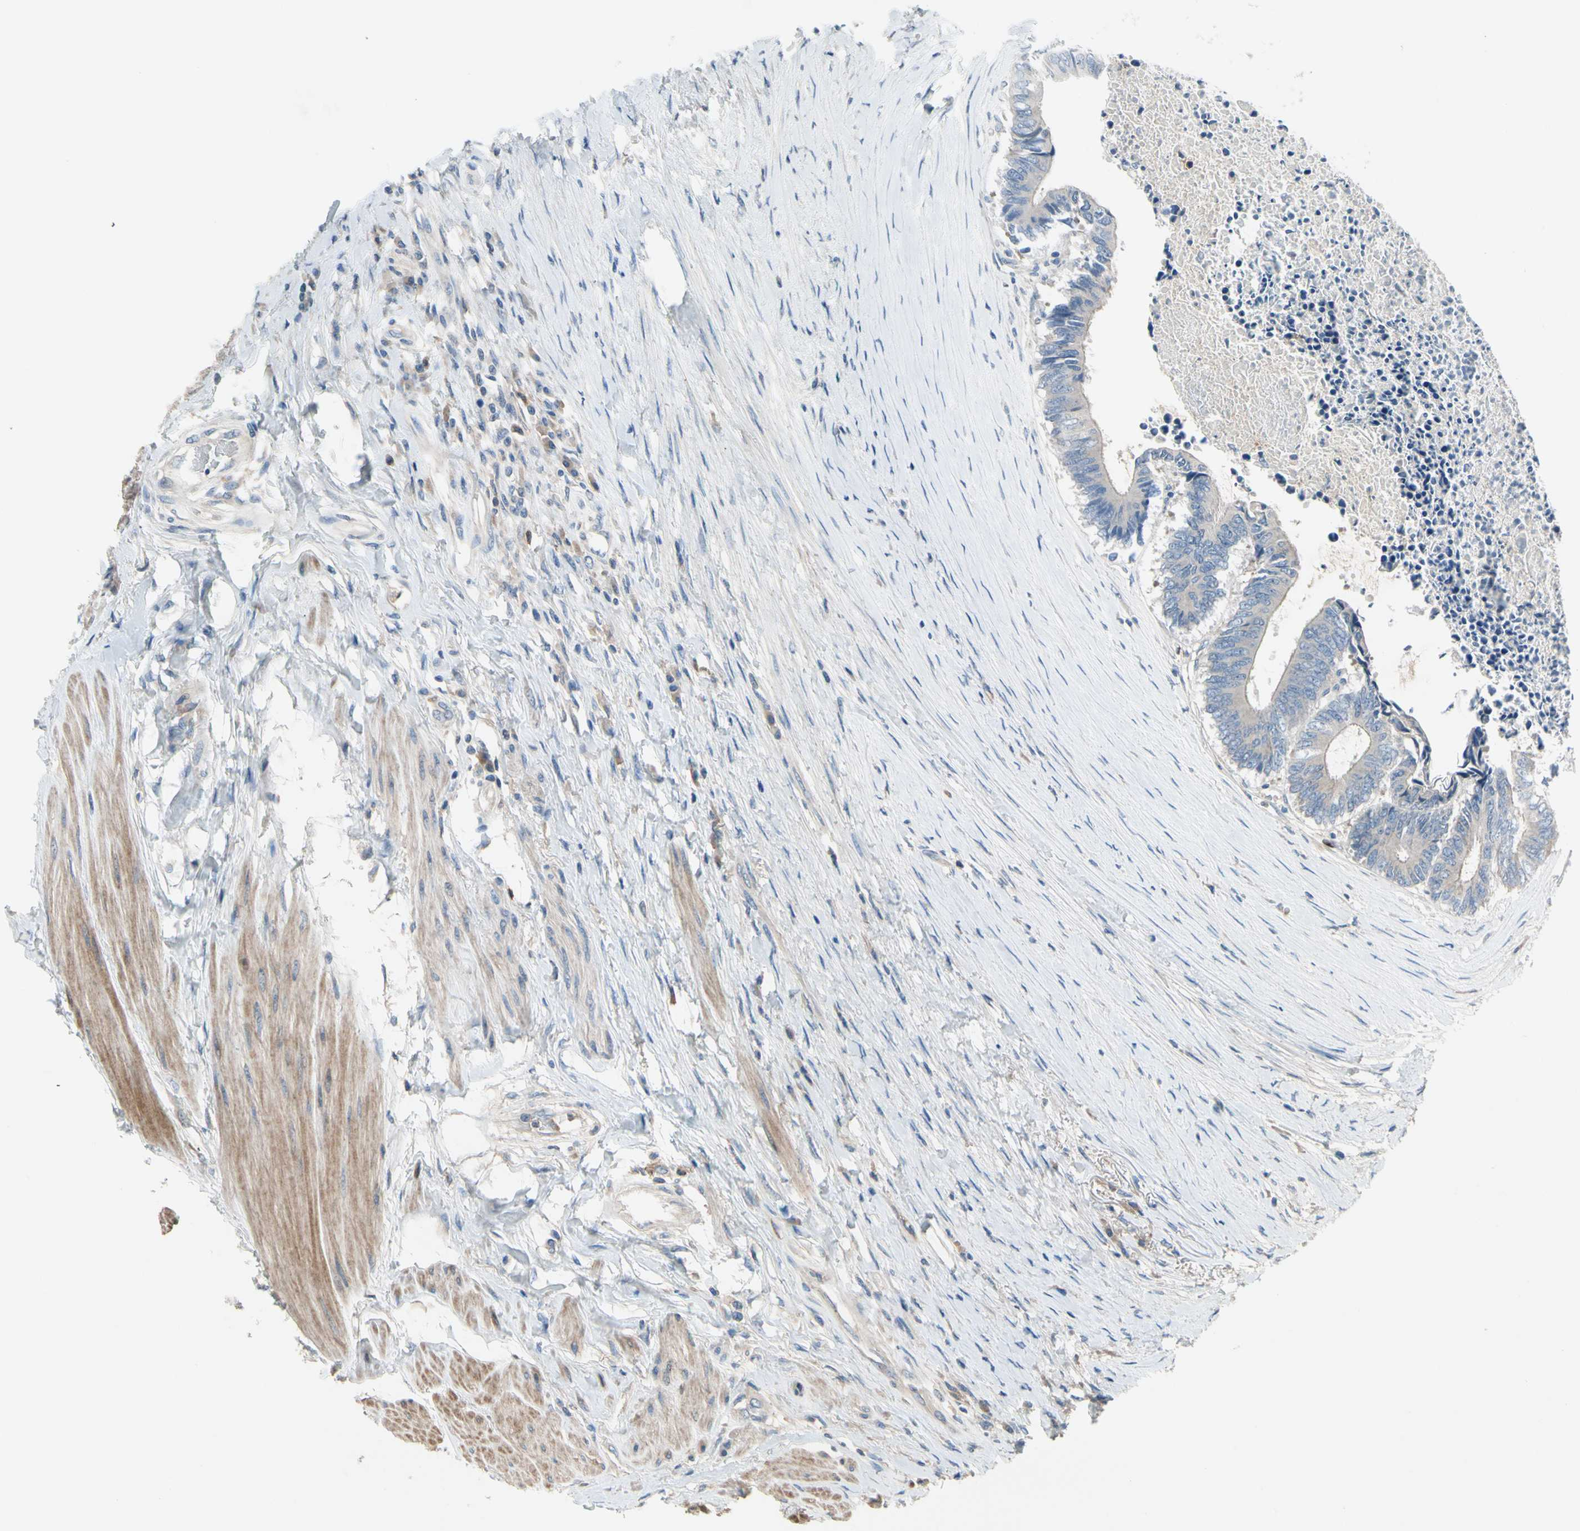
{"staining": {"intensity": "negative", "quantity": "none", "location": "none"}, "tissue": "colorectal cancer", "cell_type": "Tumor cells", "image_type": "cancer", "snomed": [{"axis": "morphology", "description": "Adenocarcinoma, NOS"}, {"axis": "topography", "description": "Rectum"}], "caption": "The photomicrograph exhibits no significant positivity in tumor cells of colorectal adenocarcinoma. (Immunohistochemistry, brightfield microscopy, high magnification).", "gene": "SIGLEC5", "patient": {"sex": "male", "age": 63}}